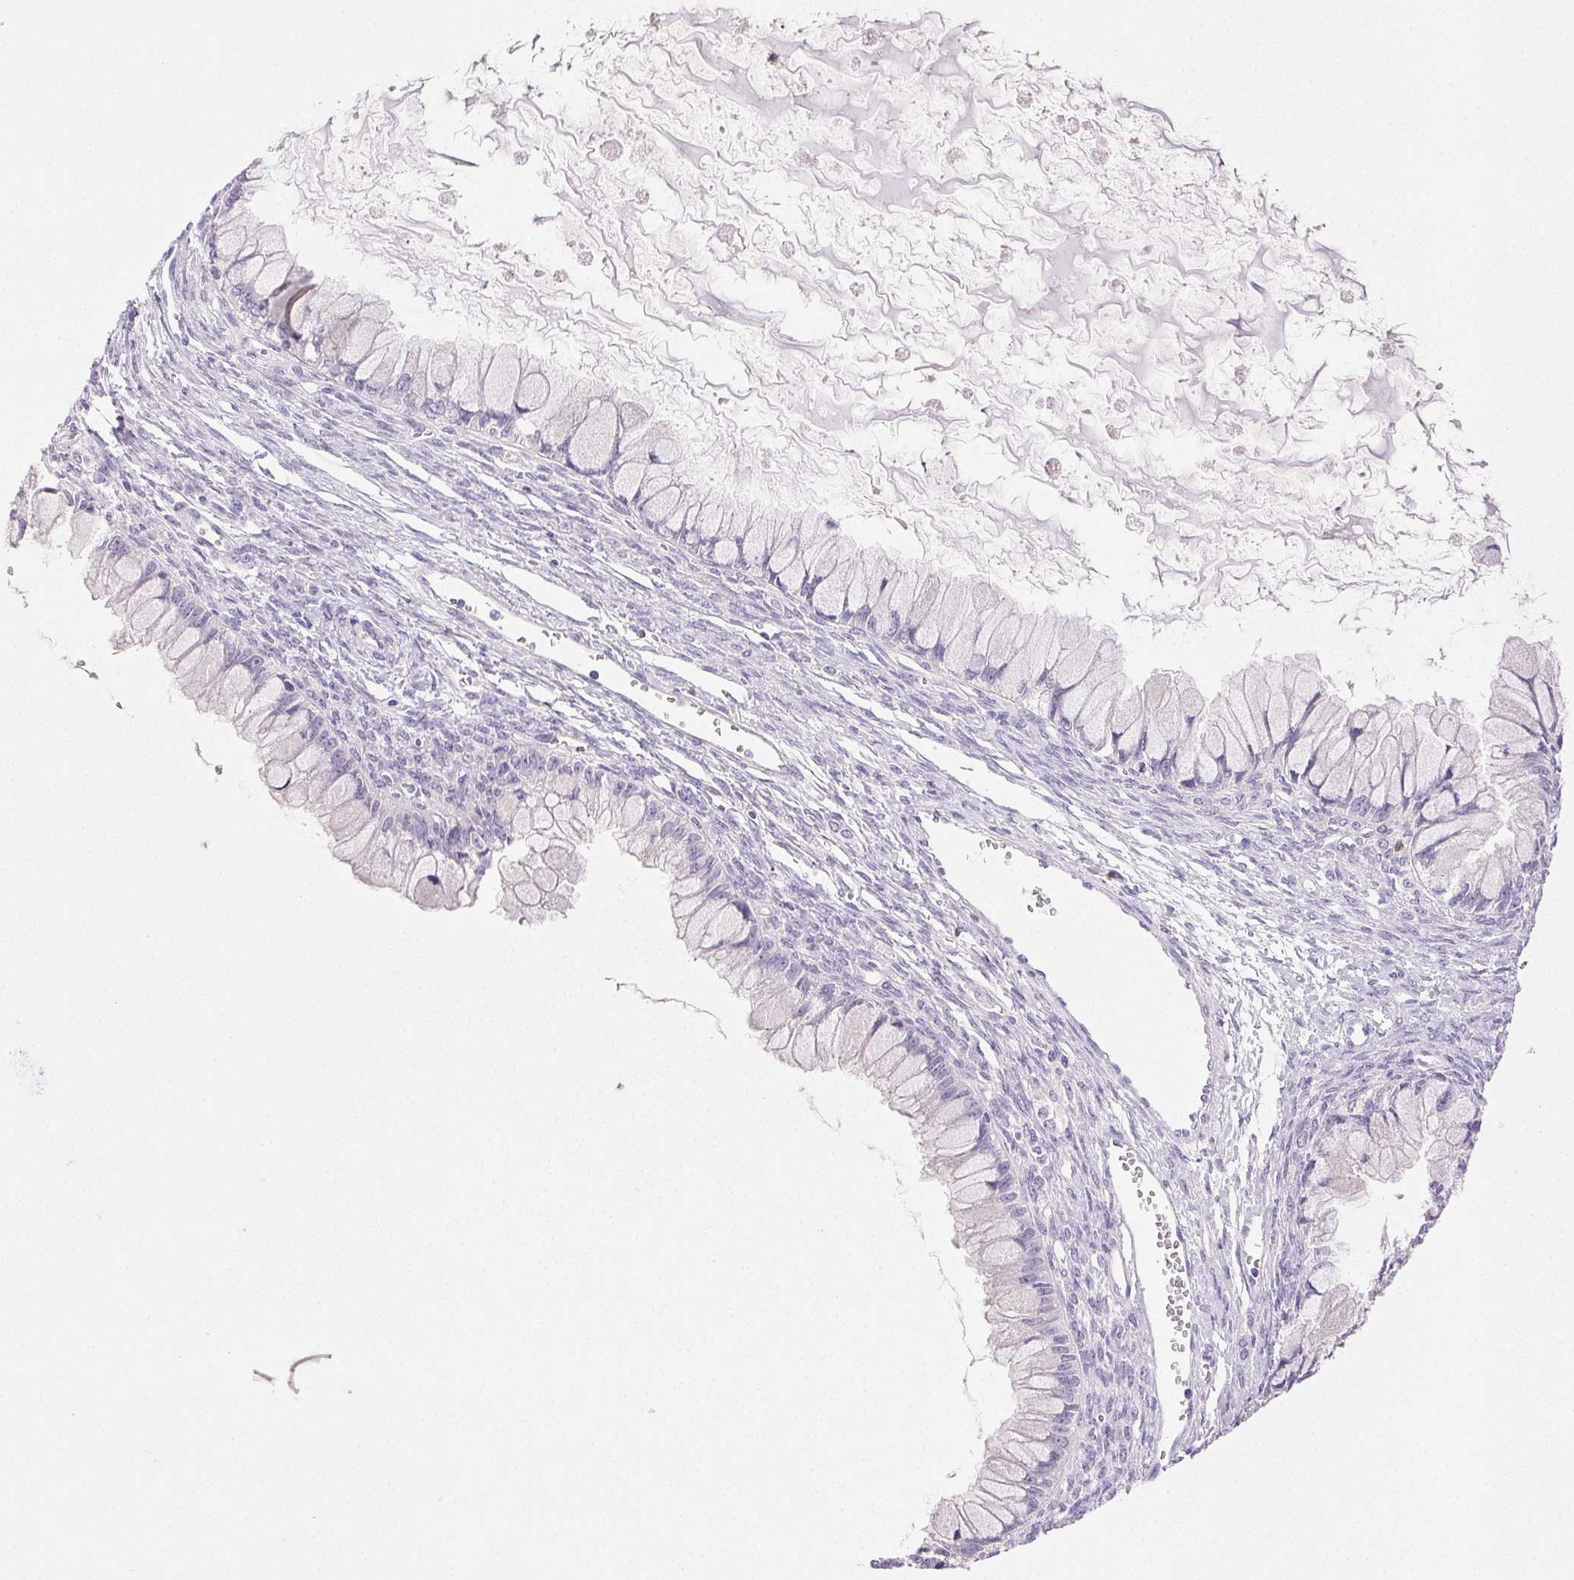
{"staining": {"intensity": "negative", "quantity": "none", "location": "none"}, "tissue": "ovarian cancer", "cell_type": "Tumor cells", "image_type": "cancer", "snomed": [{"axis": "morphology", "description": "Cystadenocarcinoma, mucinous, NOS"}, {"axis": "topography", "description": "Ovary"}], "caption": "Immunohistochemical staining of ovarian mucinous cystadenocarcinoma demonstrates no significant expression in tumor cells.", "gene": "EMX2", "patient": {"sex": "female", "age": 34}}